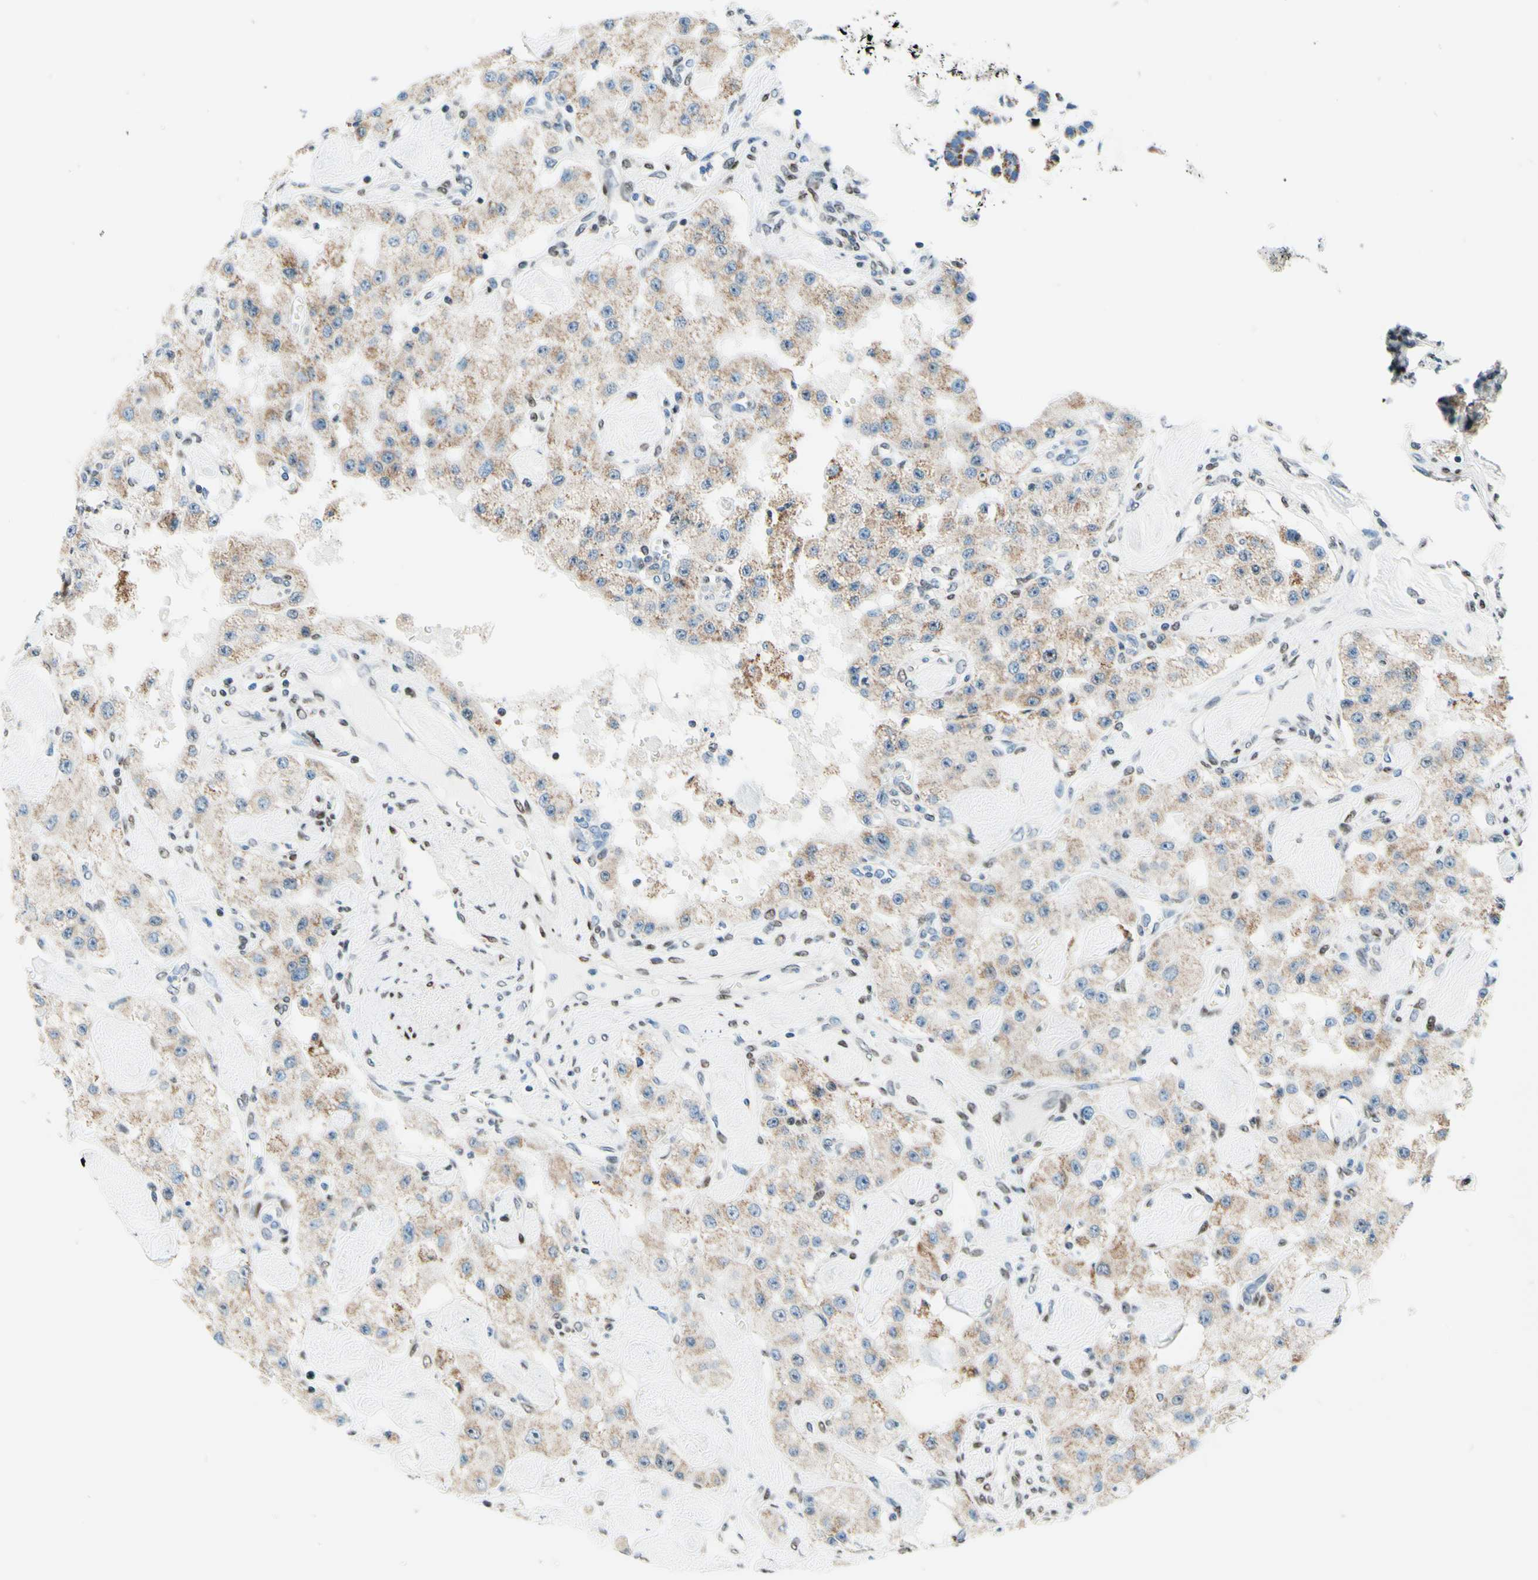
{"staining": {"intensity": "weak", "quantity": ">75%", "location": "cytoplasmic/membranous"}, "tissue": "carcinoid", "cell_type": "Tumor cells", "image_type": "cancer", "snomed": [{"axis": "morphology", "description": "Carcinoid, malignant, NOS"}, {"axis": "topography", "description": "Pancreas"}], "caption": "A photomicrograph showing weak cytoplasmic/membranous positivity in approximately >75% of tumor cells in malignant carcinoid, as visualized by brown immunohistochemical staining.", "gene": "CBX7", "patient": {"sex": "male", "age": 41}}